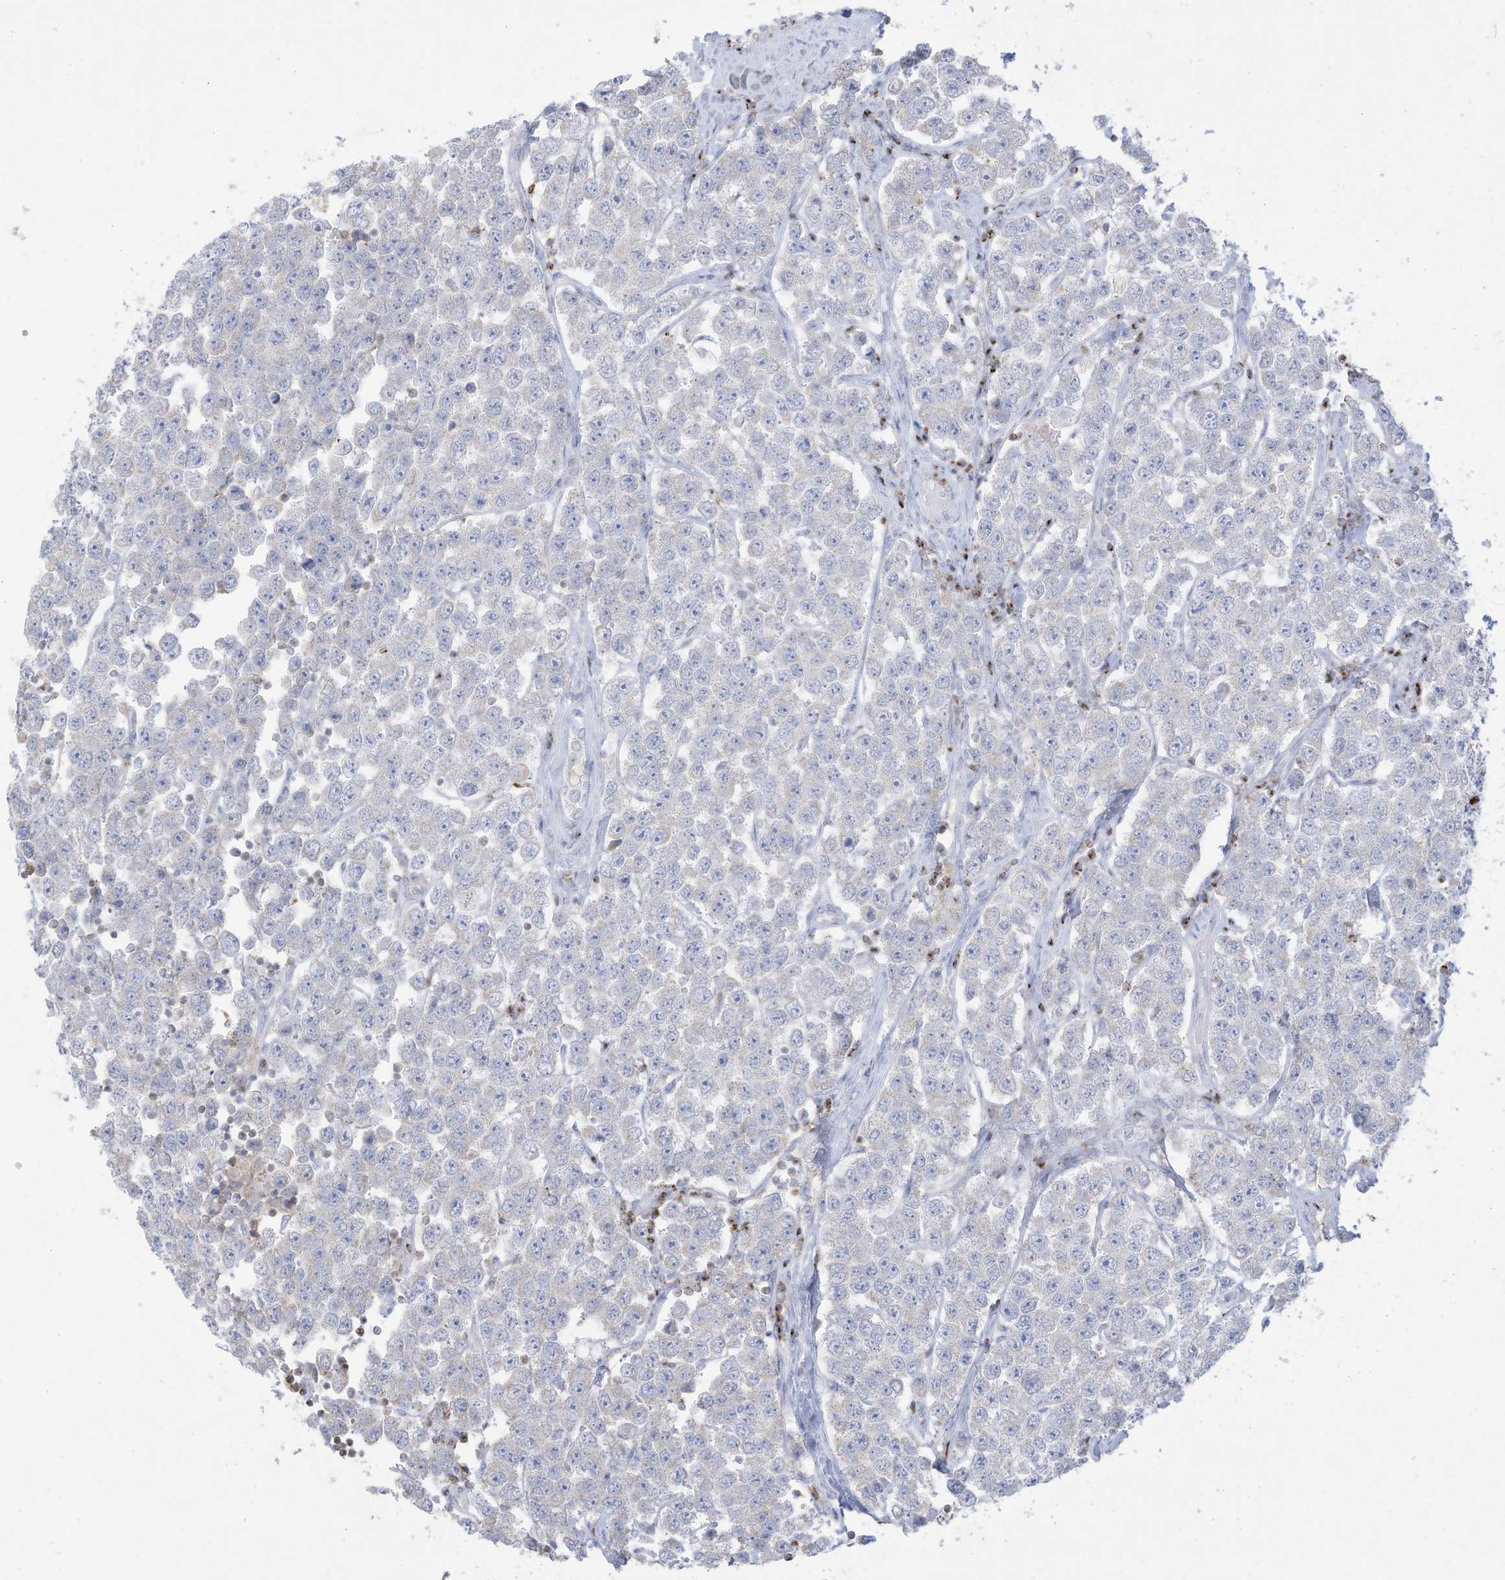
{"staining": {"intensity": "negative", "quantity": "none", "location": "none"}, "tissue": "testis cancer", "cell_type": "Tumor cells", "image_type": "cancer", "snomed": [{"axis": "morphology", "description": "Seminoma, NOS"}, {"axis": "topography", "description": "Testis"}], "caption": "A micrograph of human testis cancer (seminoma) is negative for staining in tumor cells.", "gene": "THNSL2", "patient": {"sex": "male", "age": 28}}